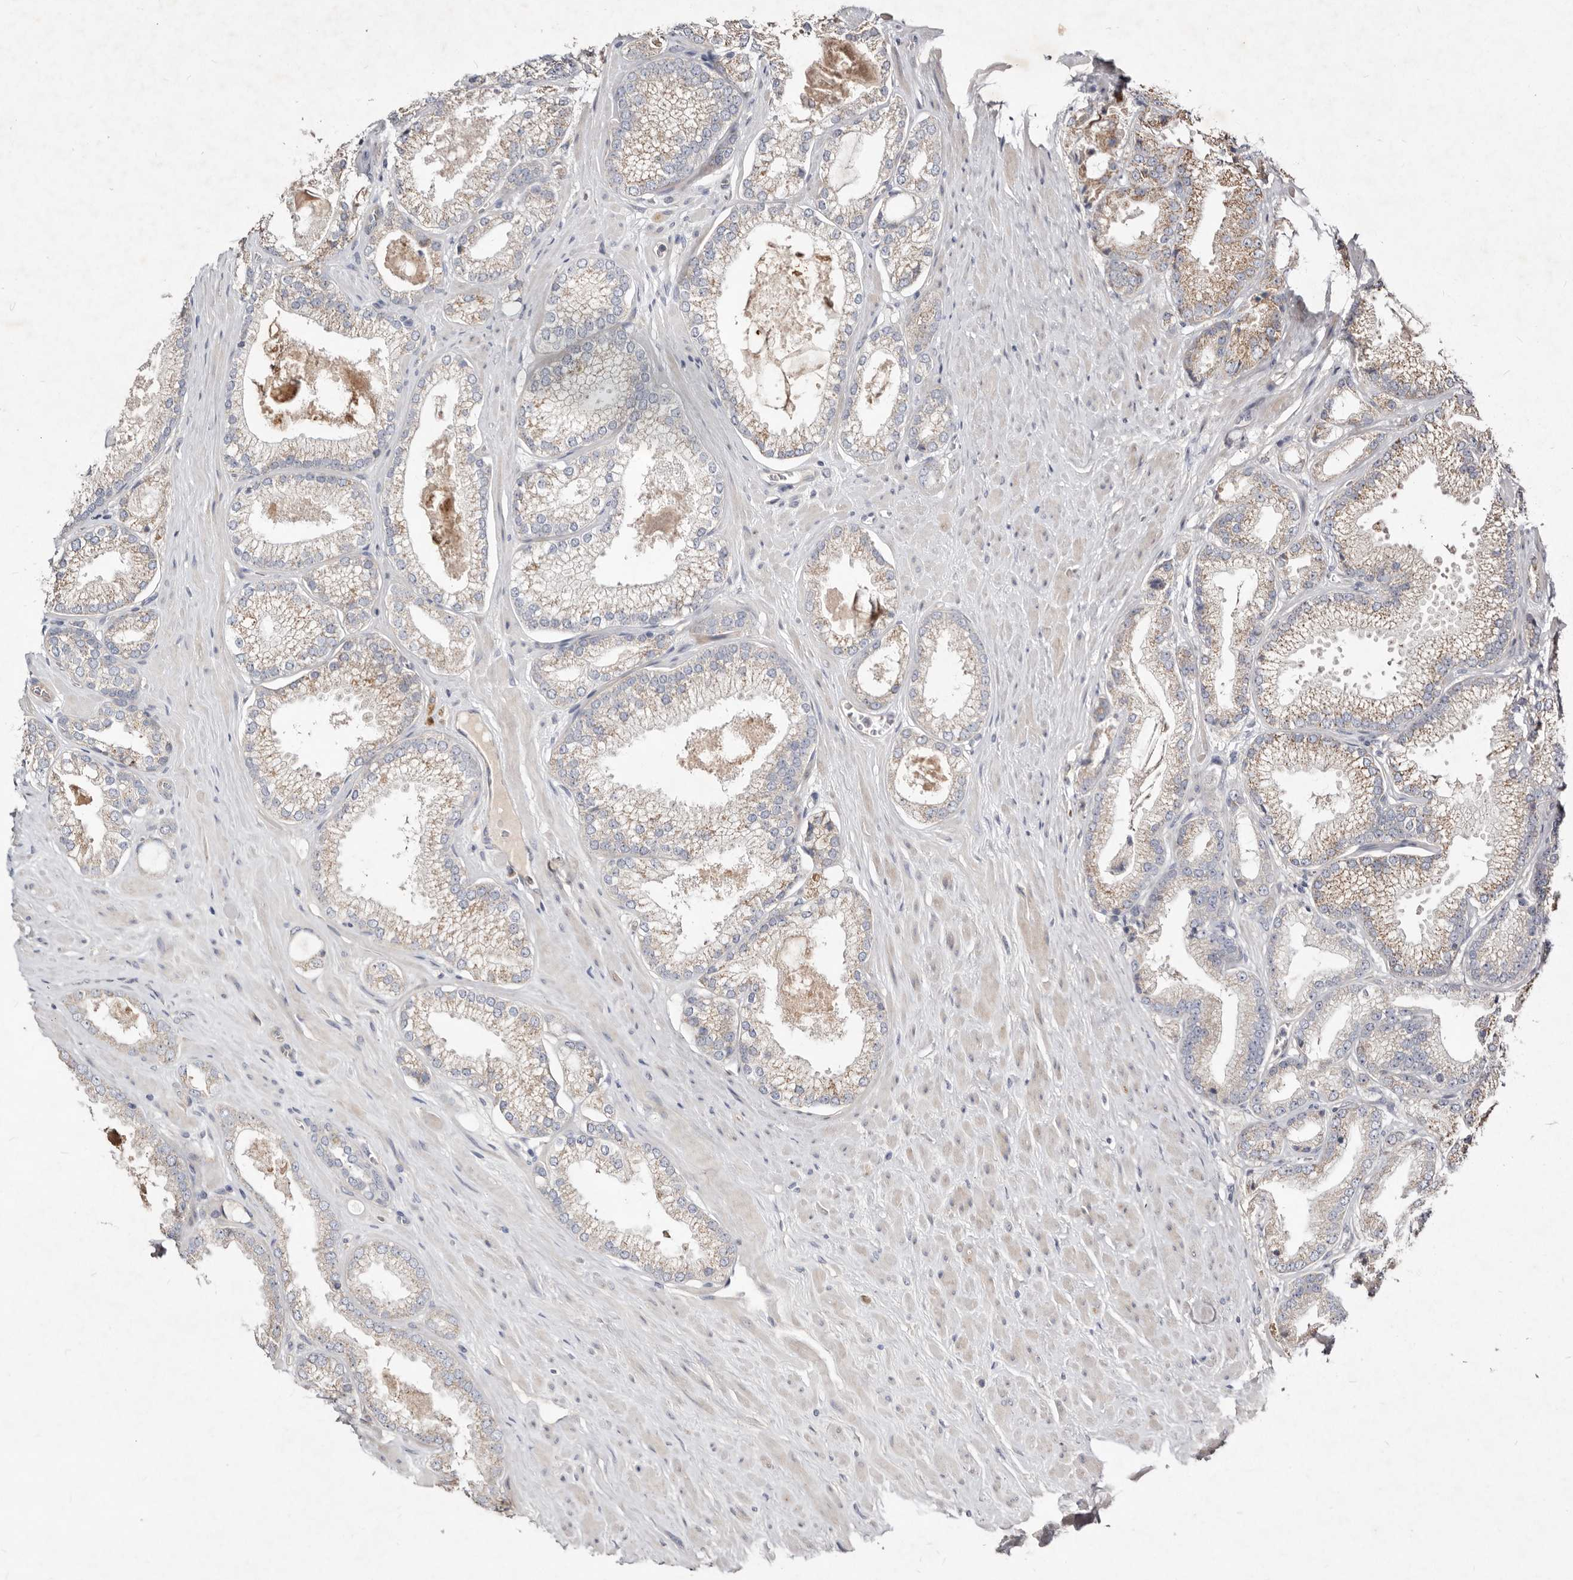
{"staining": {"intensity": "weak", "quantity": "<25%", "location": "cytoplasmic/membranous"}, "tissue": "prostate cancer", "cell_type": "Tumor cells", "image_type": "cancer", "snomed": [{"axis": "morphology", "description": "Adenocarcinoma, Low grade"}, {"axis": "topography", "description": "Prostate"}], "caption": "This is a micrograph of immunohistochemistry staining of prostate cancer, which shows no staining in tumor cells. (DAB (3,3'-diaminobenzidine) immunohistochemistry, high magnification).", "gene": "SLC25A20", "patient": {"sex": "male", "age": 62}}